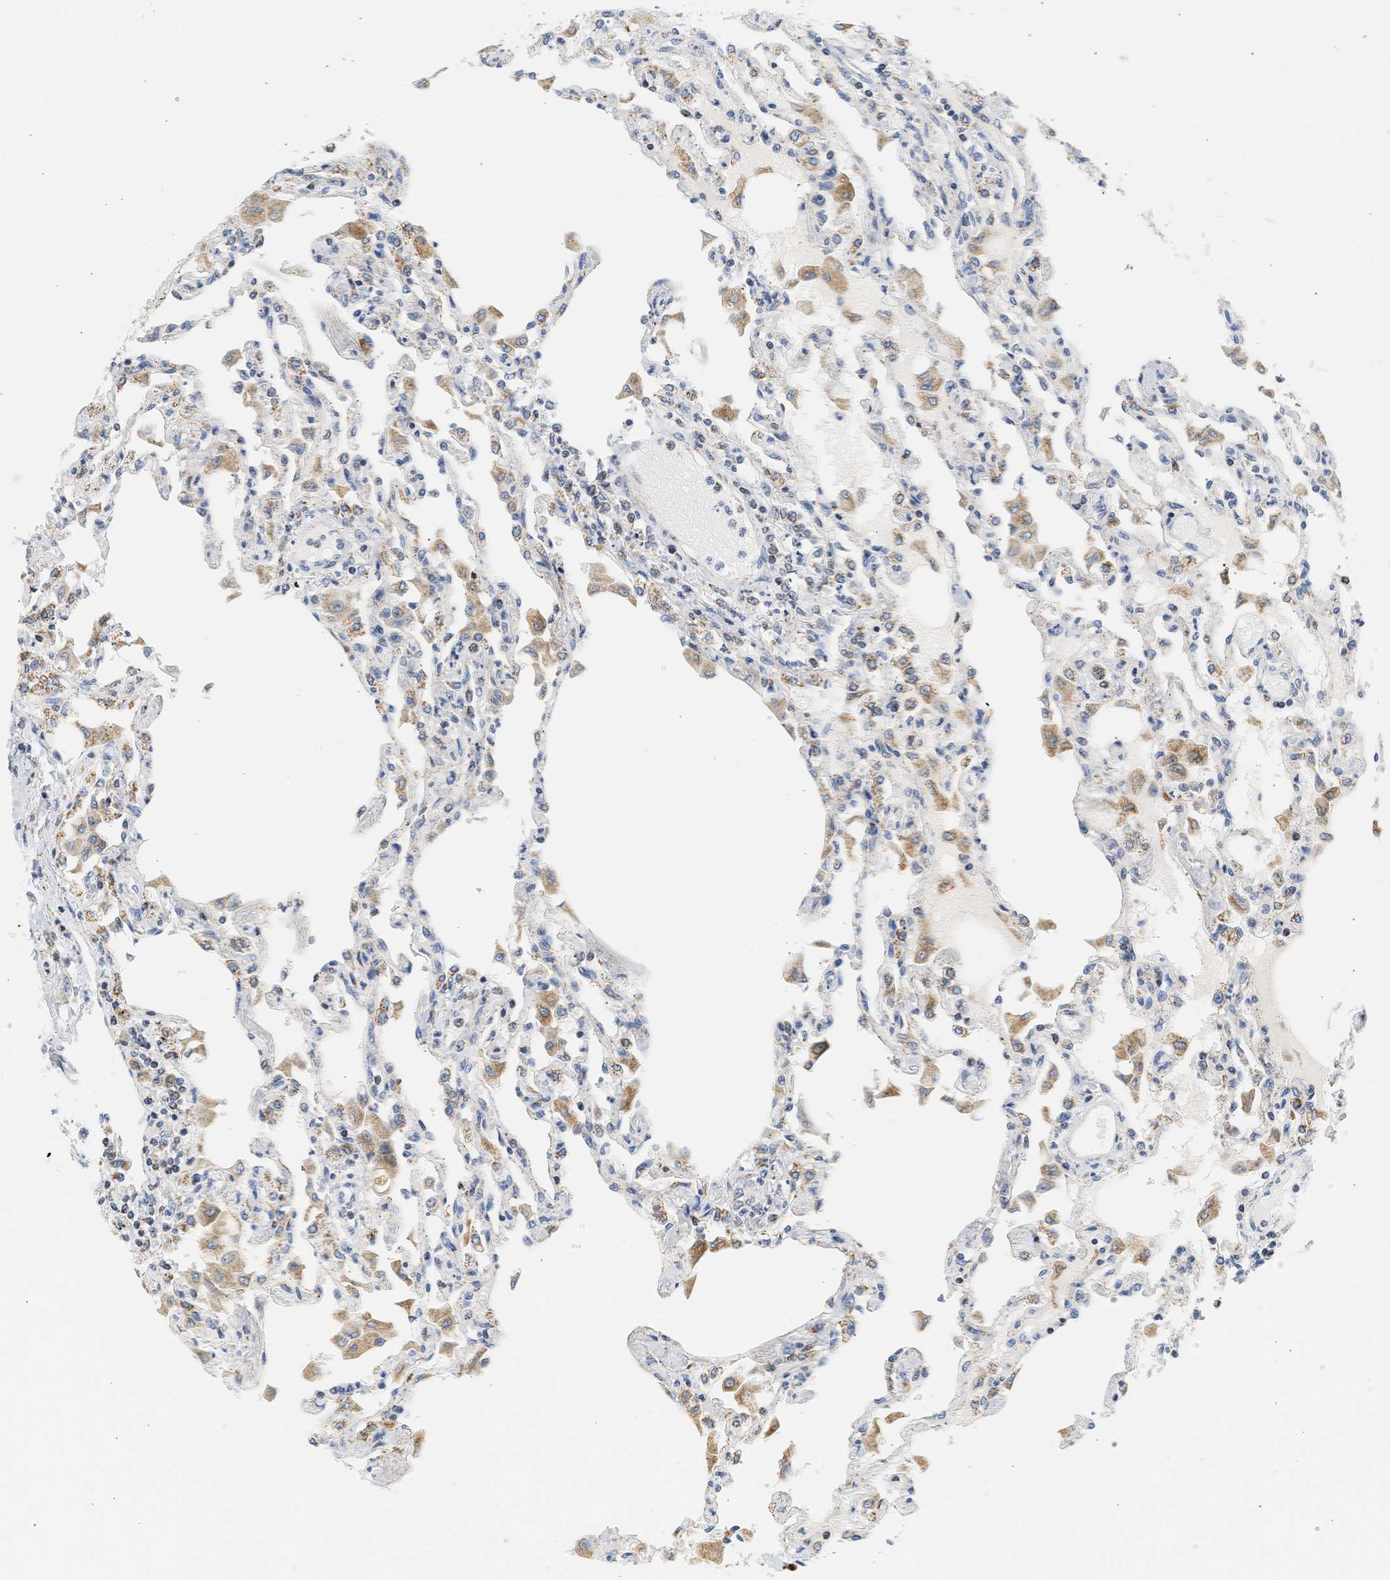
{"staining": {"intensity": "negative", "quantity": "none", "location": "none"}, "tissue": "lung", "cell_type": "Alveolar cells", "image_type": "normal", "snomed": [{"axis": "morphology", "description": "Normal tissue, NOS"}, {"axis": "topography", "description": "Bronchus"}, {"axis": "topography", "description": "Lung"}], "caption": "Immunohistochemistry (IHC) of benign human lung reveals no expression in alveolar cells.", "gene": "GRPEL2", "patient": {"sex": "female", "age": 49}}